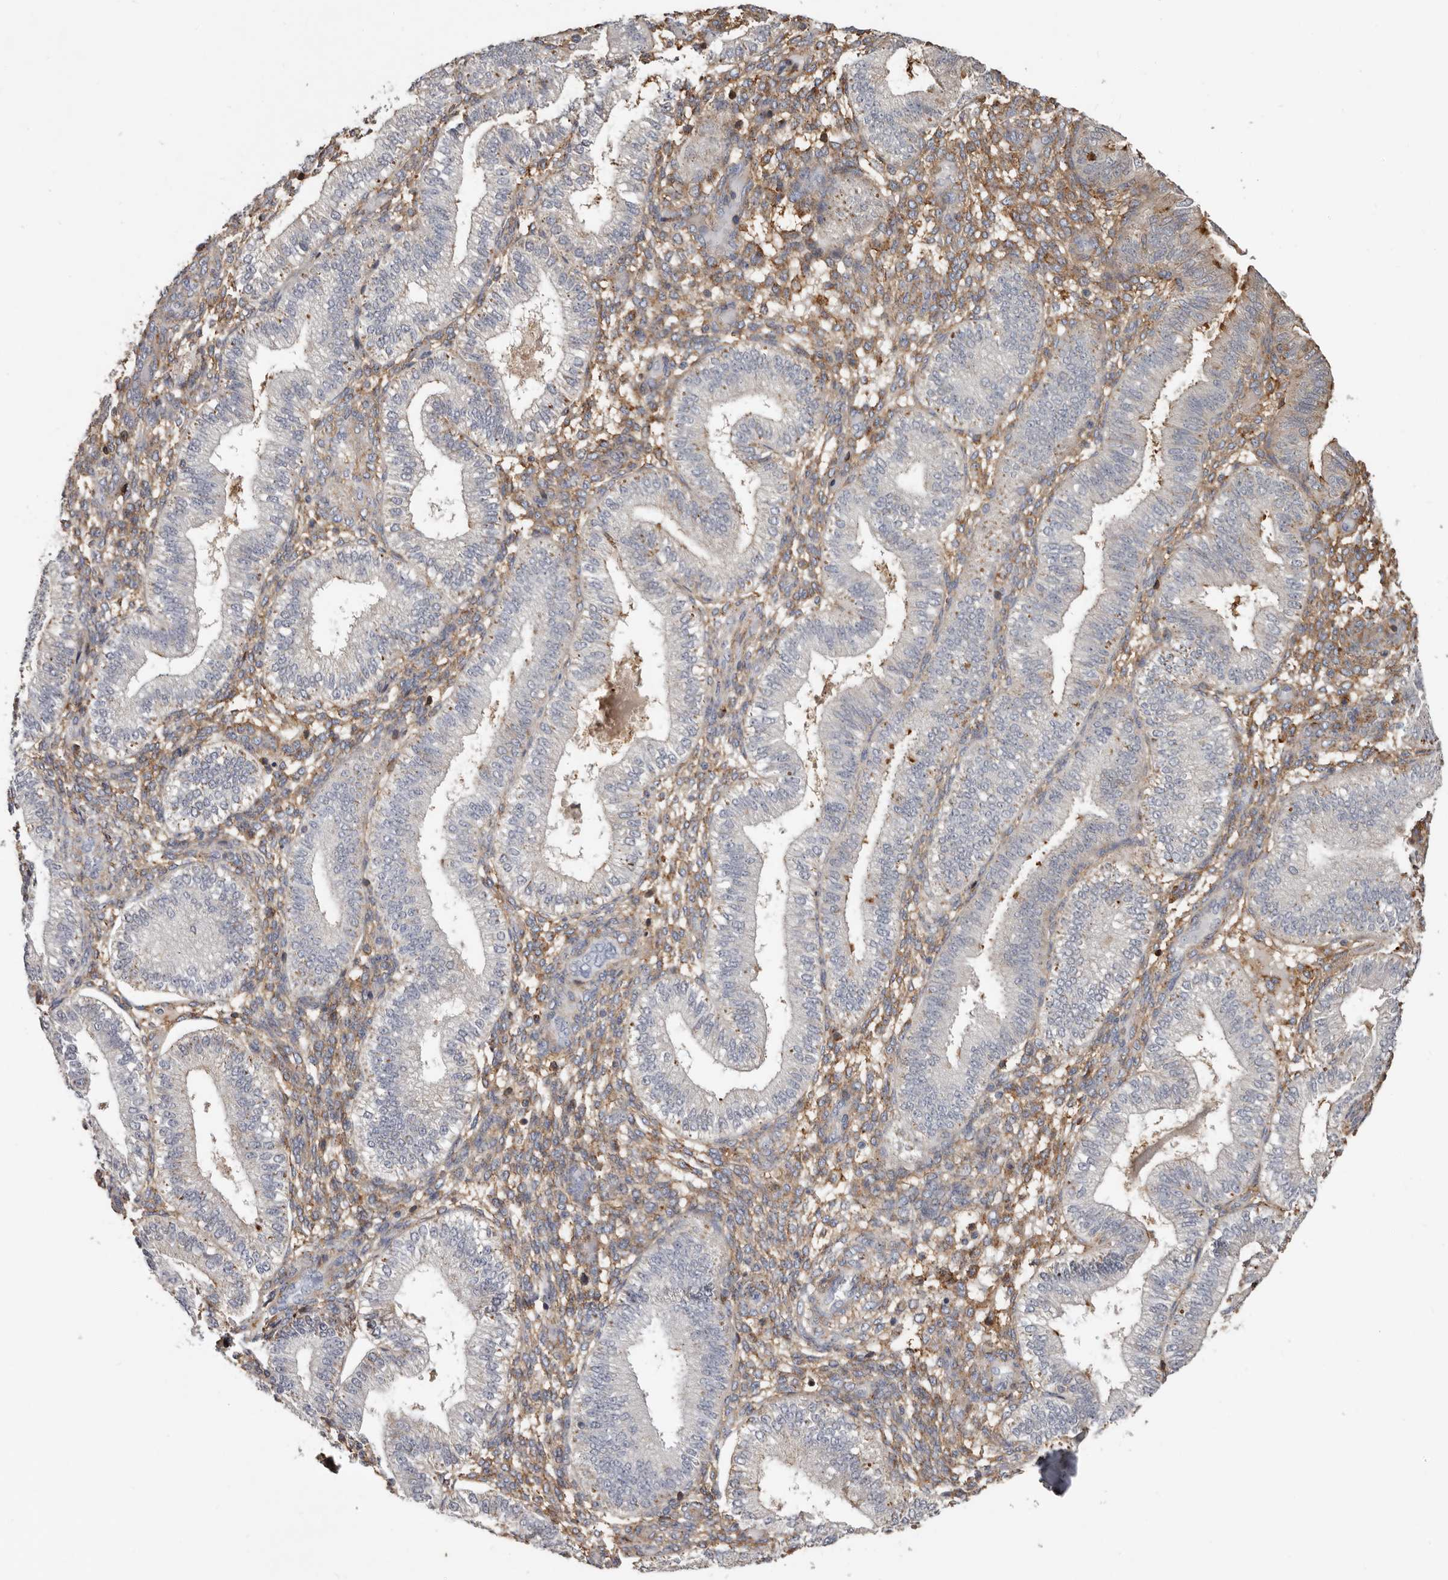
{"staining": {"intensity": "moderate", "quantity": "25%-75%", "location": "cytoplasmic/membranous"}, "tissue": "endometrium", "cell_type": "Cells in endometrial stroma", "image_type": "normal", "snomed": [{"axis": "morphology", "description": "Normal tissue, NOS"}, {"axis": "topography", "description": "Endometrium"}], "caption": "Cells in endometrial stroma show medium levels of moderate cytoplasmic/membranous expression in about 25%-75% of cells in unremarkable endometrium.", "gene": "KIF26B", "patient": {"sex": "female", "age": 39}}